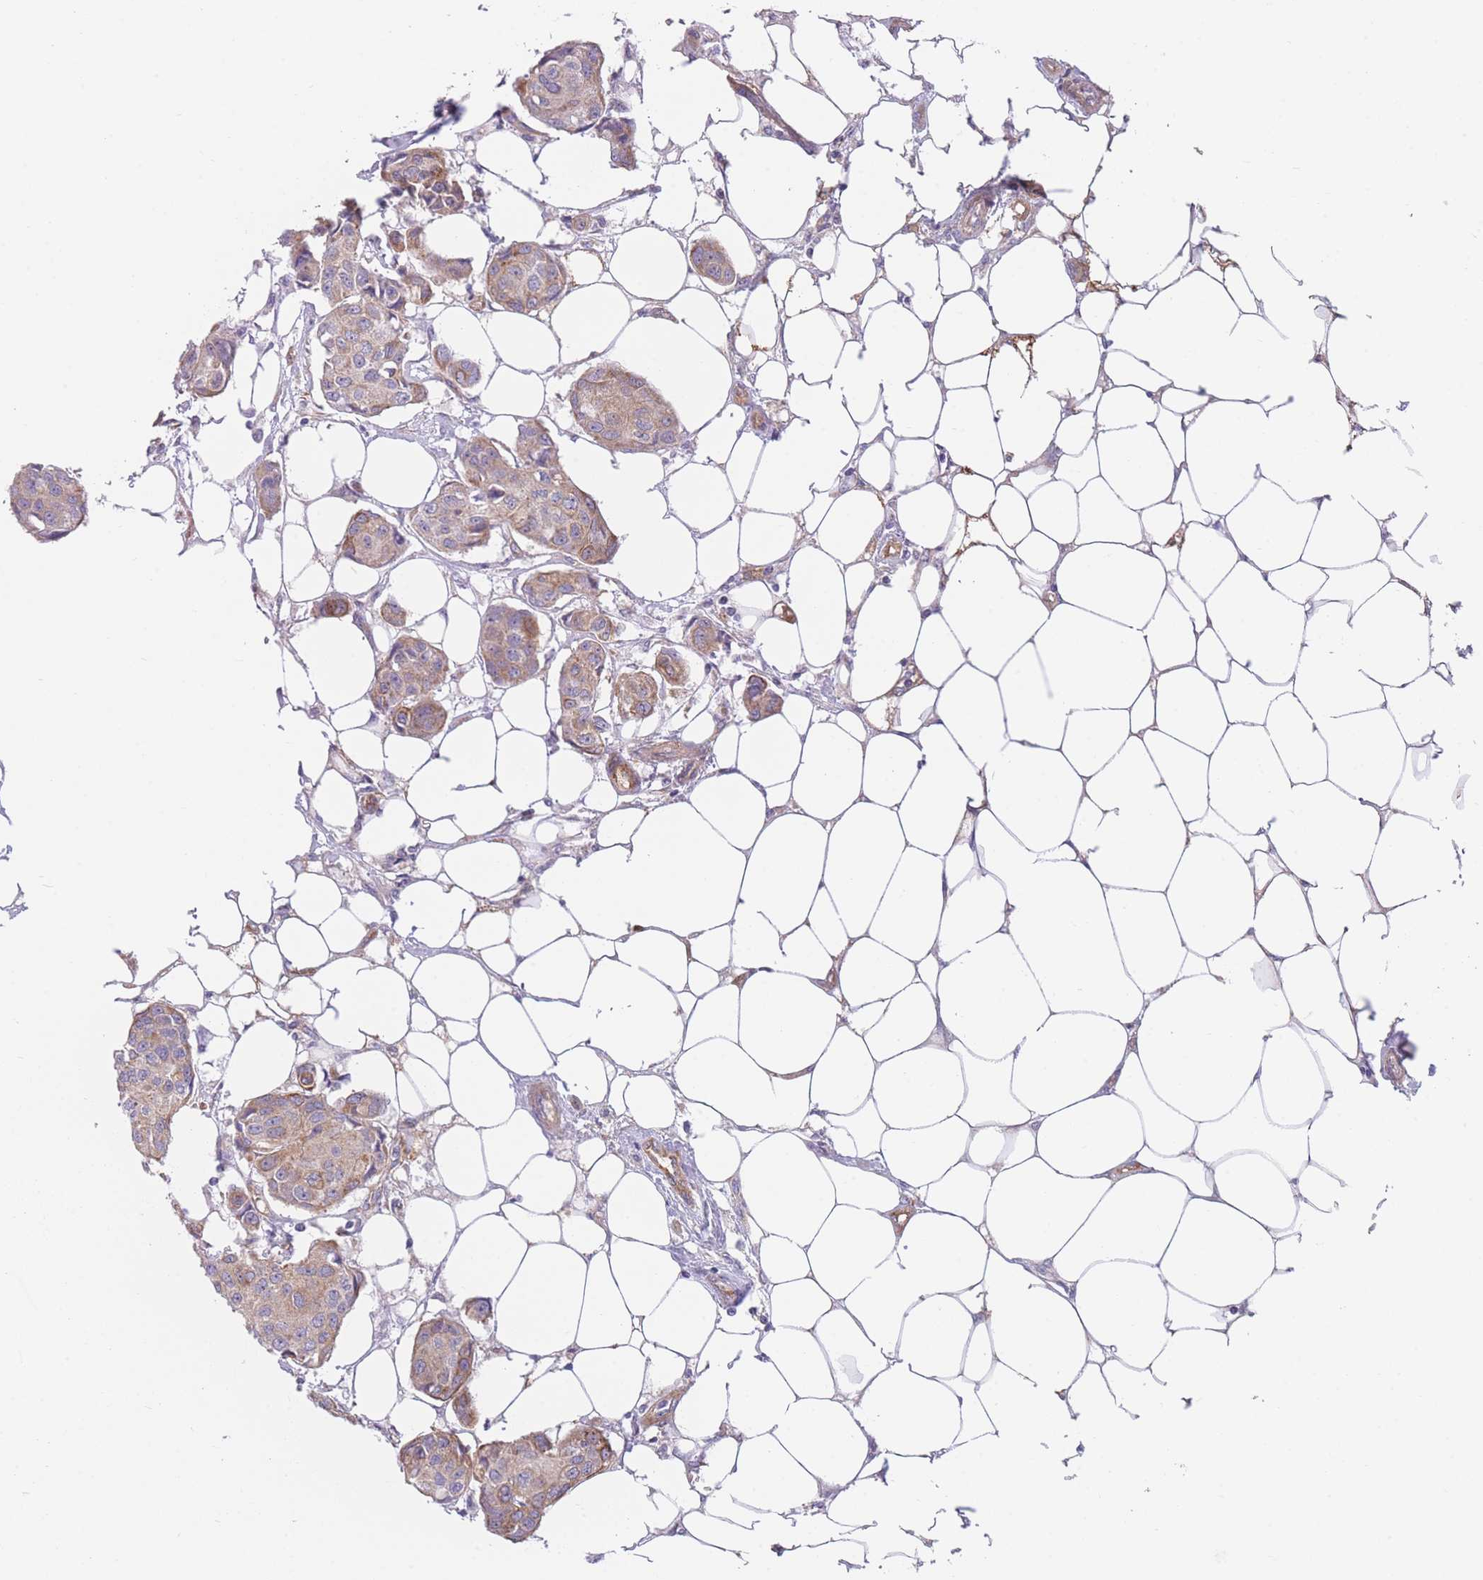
{"staining": {"intensity": "moderate", "quantity": ">75%", "location": "cytoplasmic/membranous"}, "tissue": "breast cancer", "cell_type": "Tumor cells", "image_type": "cancer", "snomed": [{"axis": "morphology", "description": "Duct carcinoma"}, {"axis": "topography", "description": "Breast"}, {"axis": "topography", "description": "Lymph node"}], "caption": "Breast cancer (invasive ductal carcinoma) stained with a protein marker demonstrates moderate staining in tumor cells.", "gene": "SERPINB3", "patient": {"sex": "female", "age": 80}}